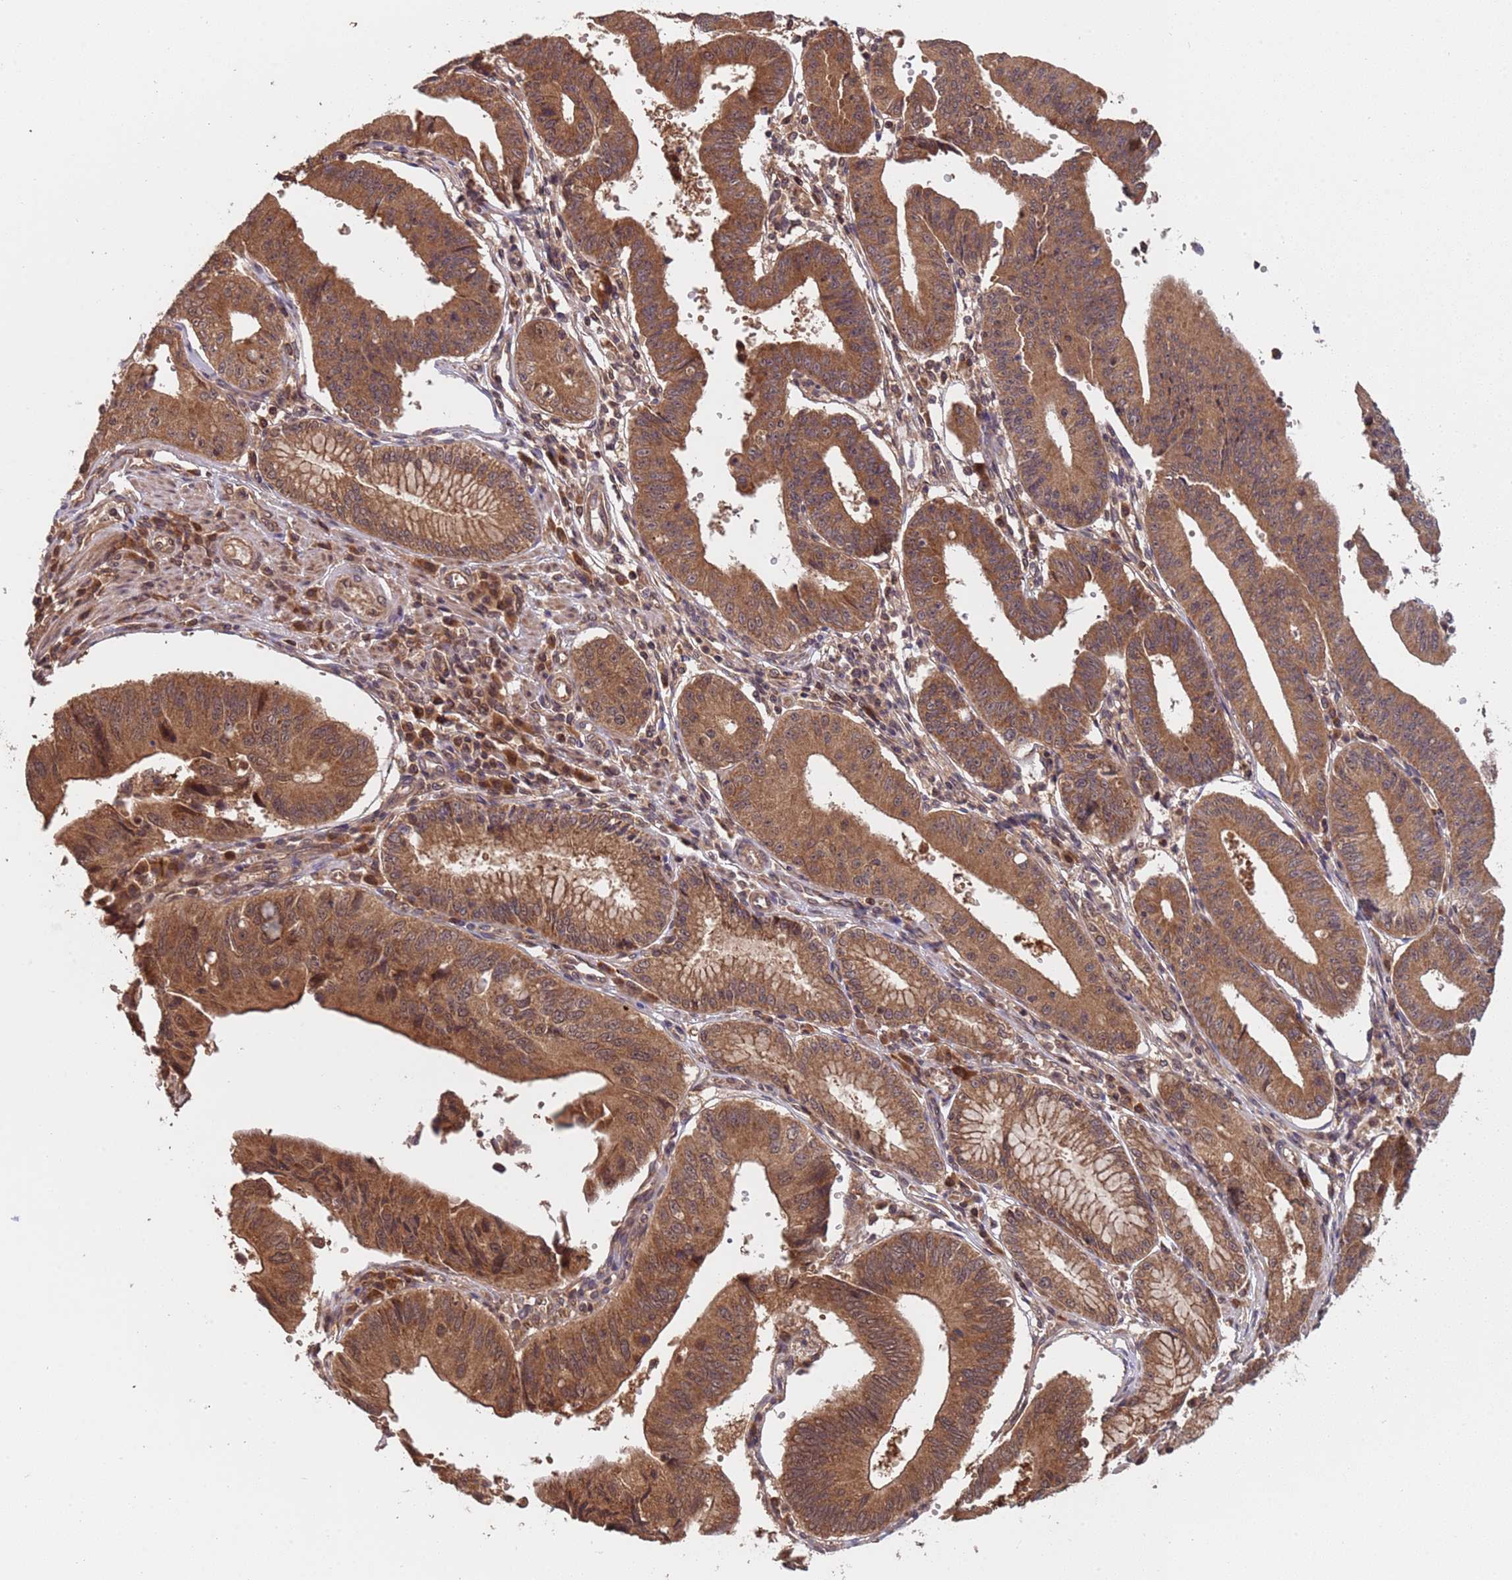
{"staining": {"intensity": "strong", "quantity": ">75%", "location": "cytoplasmic/membranous"}, "tissue": "stomach cancer", "cell_type": "Tumor cells", "image_type": "cancer", "snomed": [{"axis": "morphology", "description": "Adenocarcinoma, NOS"}, {"axis": "topography", "description": "Stomach"}], "caption": "Tumor cells show high levels of strong cytoplasmic/membranous expression in about >75% of cells in human stomach cancer. The protein is stained brown, and the nuclei are stained in blue (DAB IHC with brightfield microscopy, high magnification).", "gene": "ERI1", "patient": {"sex": "male", "age": 59}}